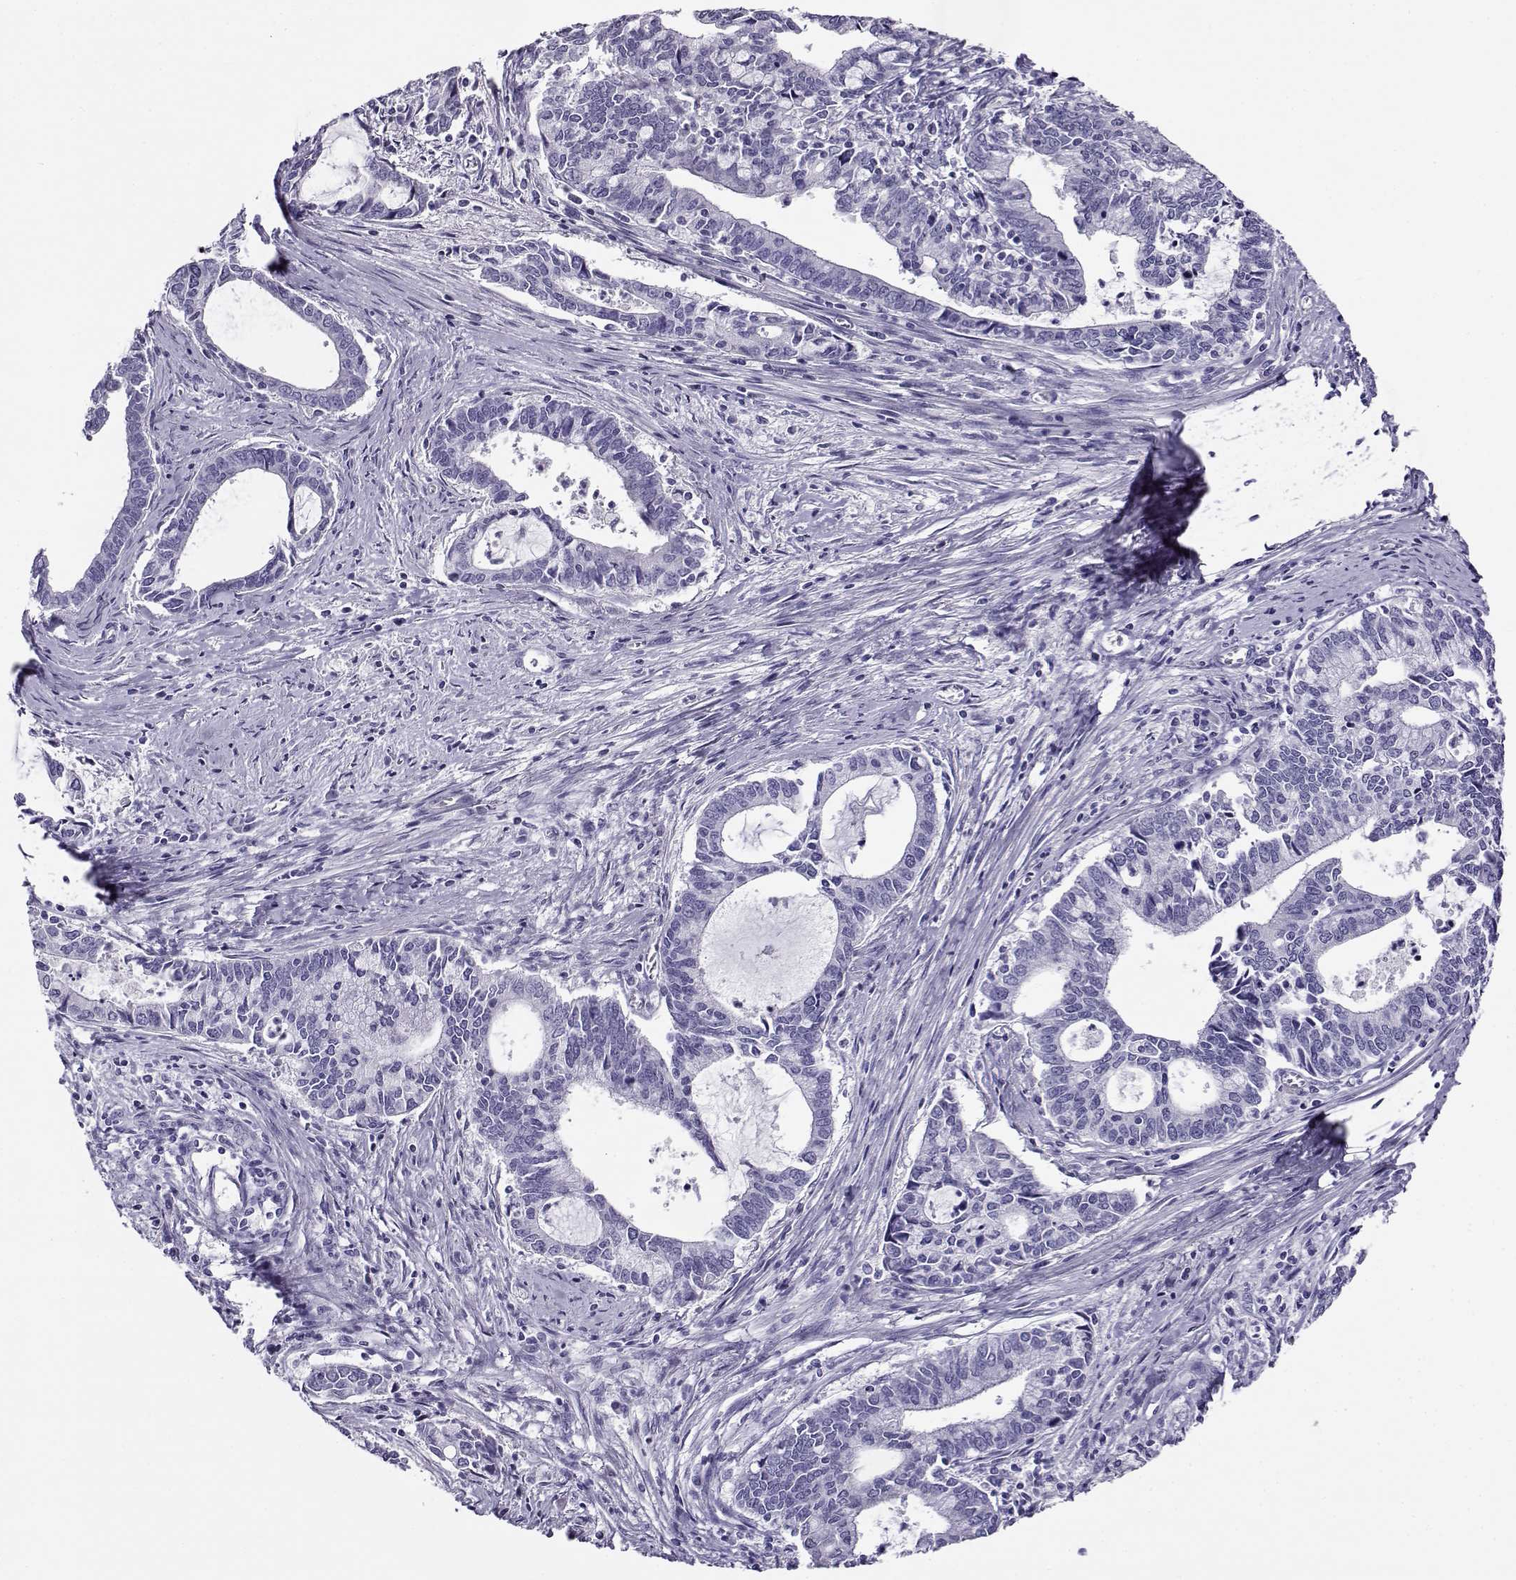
{"staining": {"intensity": "negative", "quantity": "none", "location": "none"}, "tissue": "cervical cancer", "cell_type": "Tumor cells", "image_type": "cancer", "snomed": [{"axis": "morphology", "description": "Adenocarcinoma, NOS"}, {"axis": "topography", "description": "Cervix"}], "caption": "DAB immunohistochemical staining of cervical cancer demonstrates no significant staining in tumor cells.", "gene": "RHOXF2", "patient": {"sex": "female", "age": 42}}